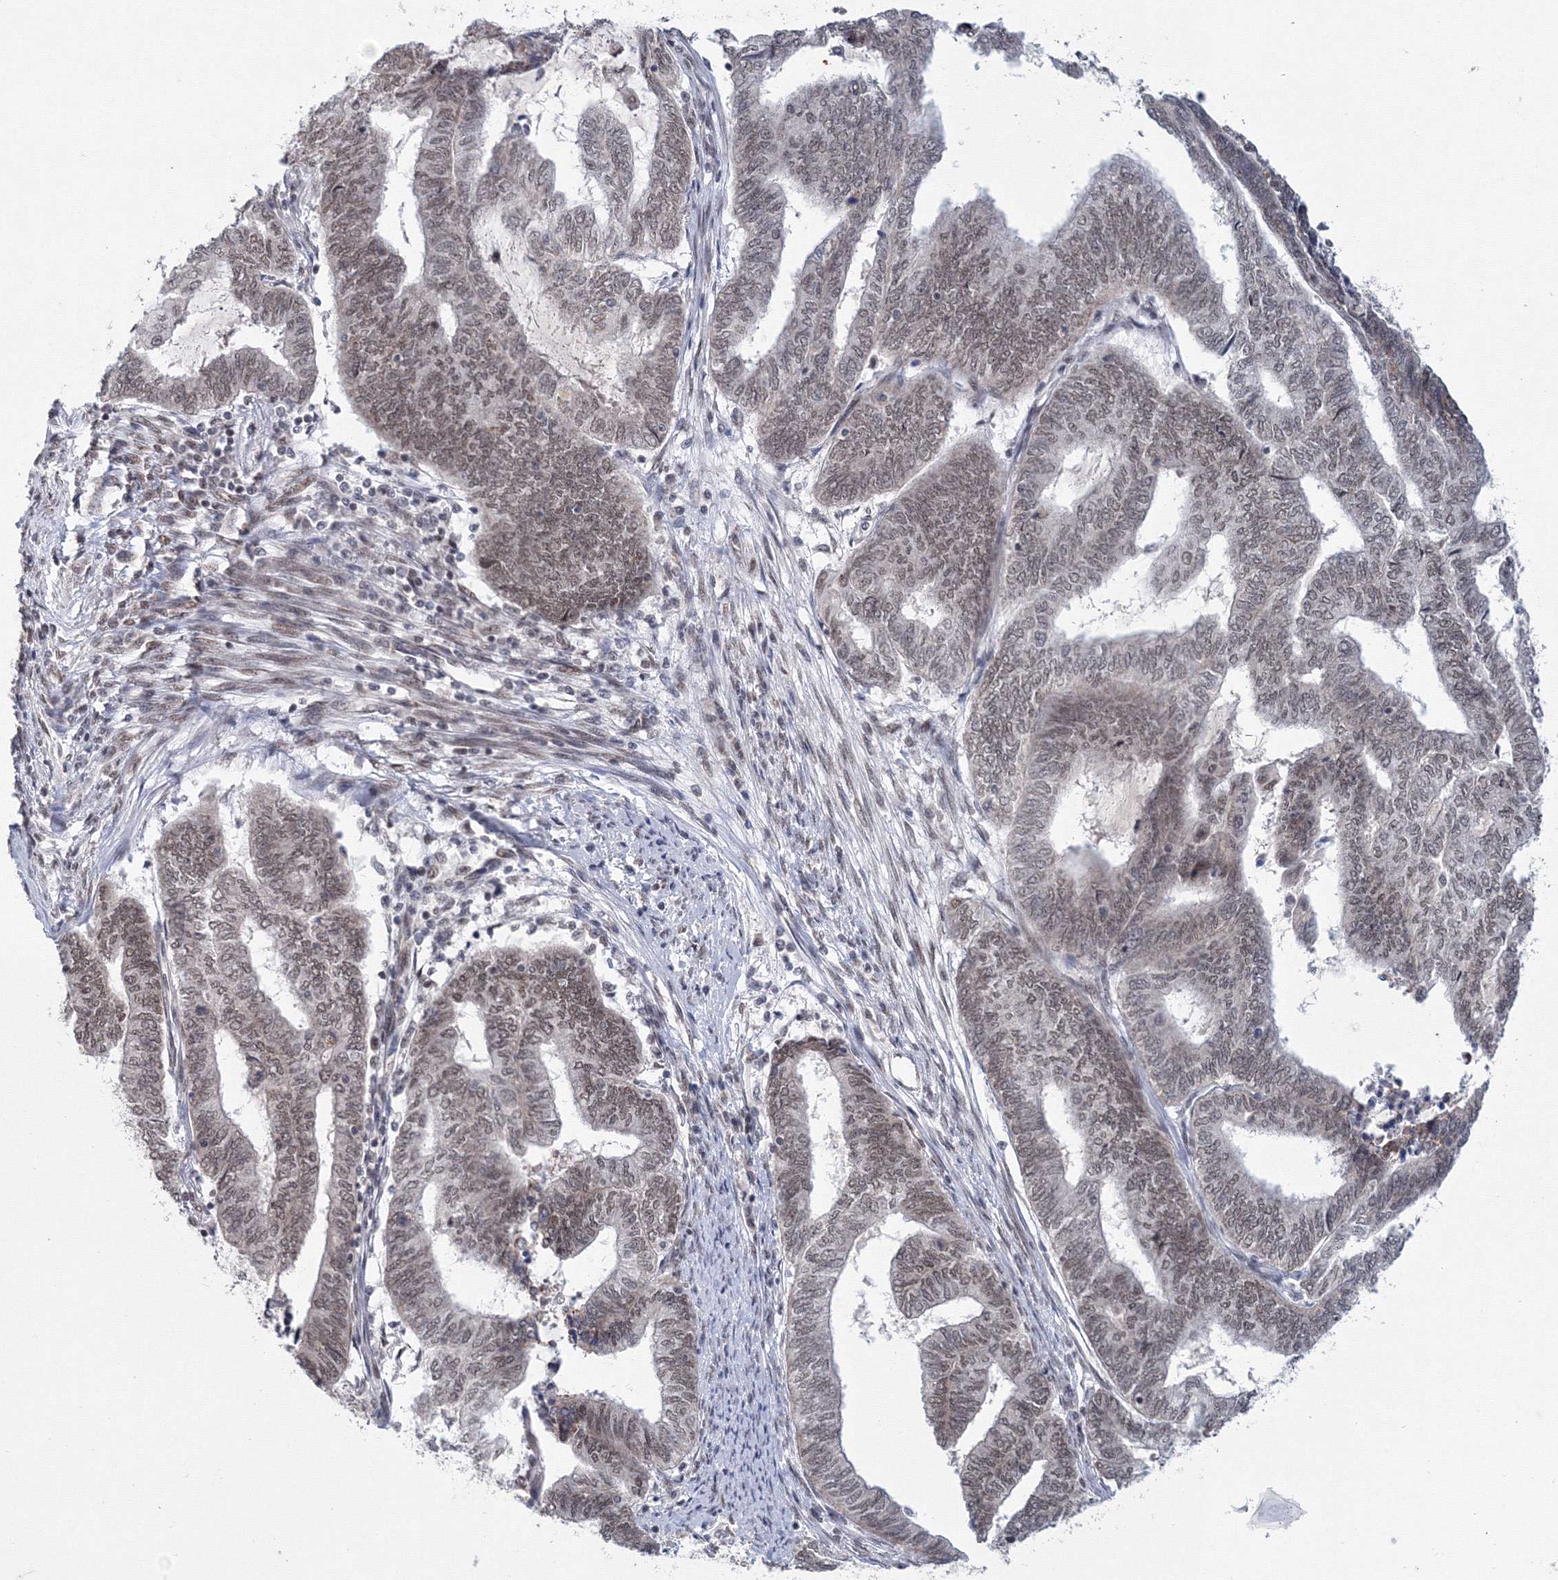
{"staining": {"intensity": "weak", "quantity": ">75%", "location": "nuclear"}, "tissue": "endometrial cancer", "cell_type": "Tumor cells", "image_type": "cancer", "snomed": [{"axis": "morphology", "description": "Adenocarcinoma, NOS"}, {"axis": "topography", "description": "Uterus"}, {"axis": "topography", "description": "Endometrium"}], "caption": "Approximately >75% of tumor cells in human adenocarcinoma (endometrial) show weak nuclear protein staining as visualized by brown immunohistochemical staining.", "gene": "SF3B6", "patient": {"sex": "female", "age": 70}}